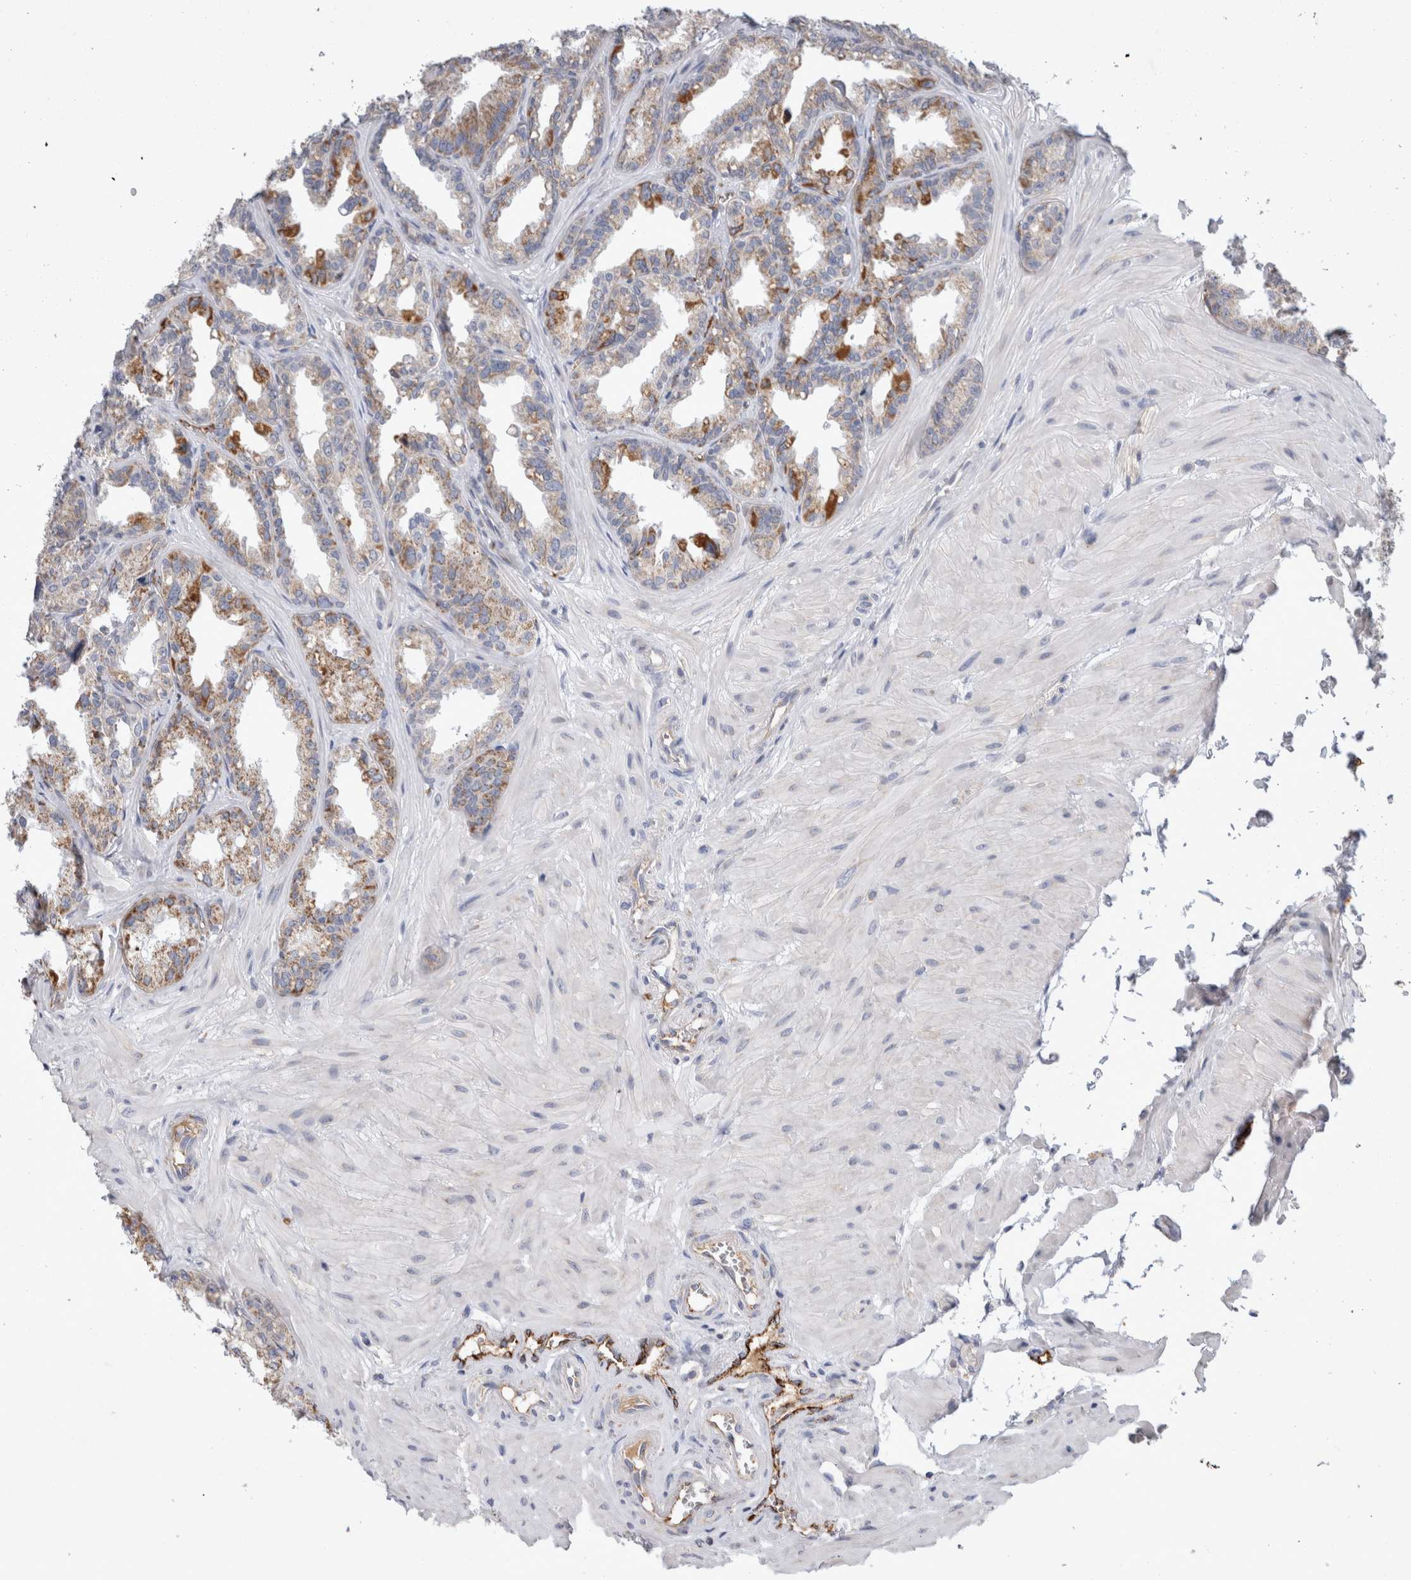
{"staining": {"intensity": "weak", "quantity": "25%-75%", "location": "cytoplasmic/membranous"}, "tissue": "seminal vesicle", "cell_type": "Glandular cells", "image_type": "normal", "snomed": [{"axis": "morphology", "description": "Normal tissue, NOS"}, {"axis": "topography", "description": "Prostate"}, {"axis": "topography", "description": "Seminal veicle"}], "caption": "Protein expression analysis of normal seminal vesicle demonstrates weak cytoplasmic/membranous positivity in approximately 25%-75% of glandular cells.", "gene": "IARS2", "patient": {"sex": "male", "age": 51}}